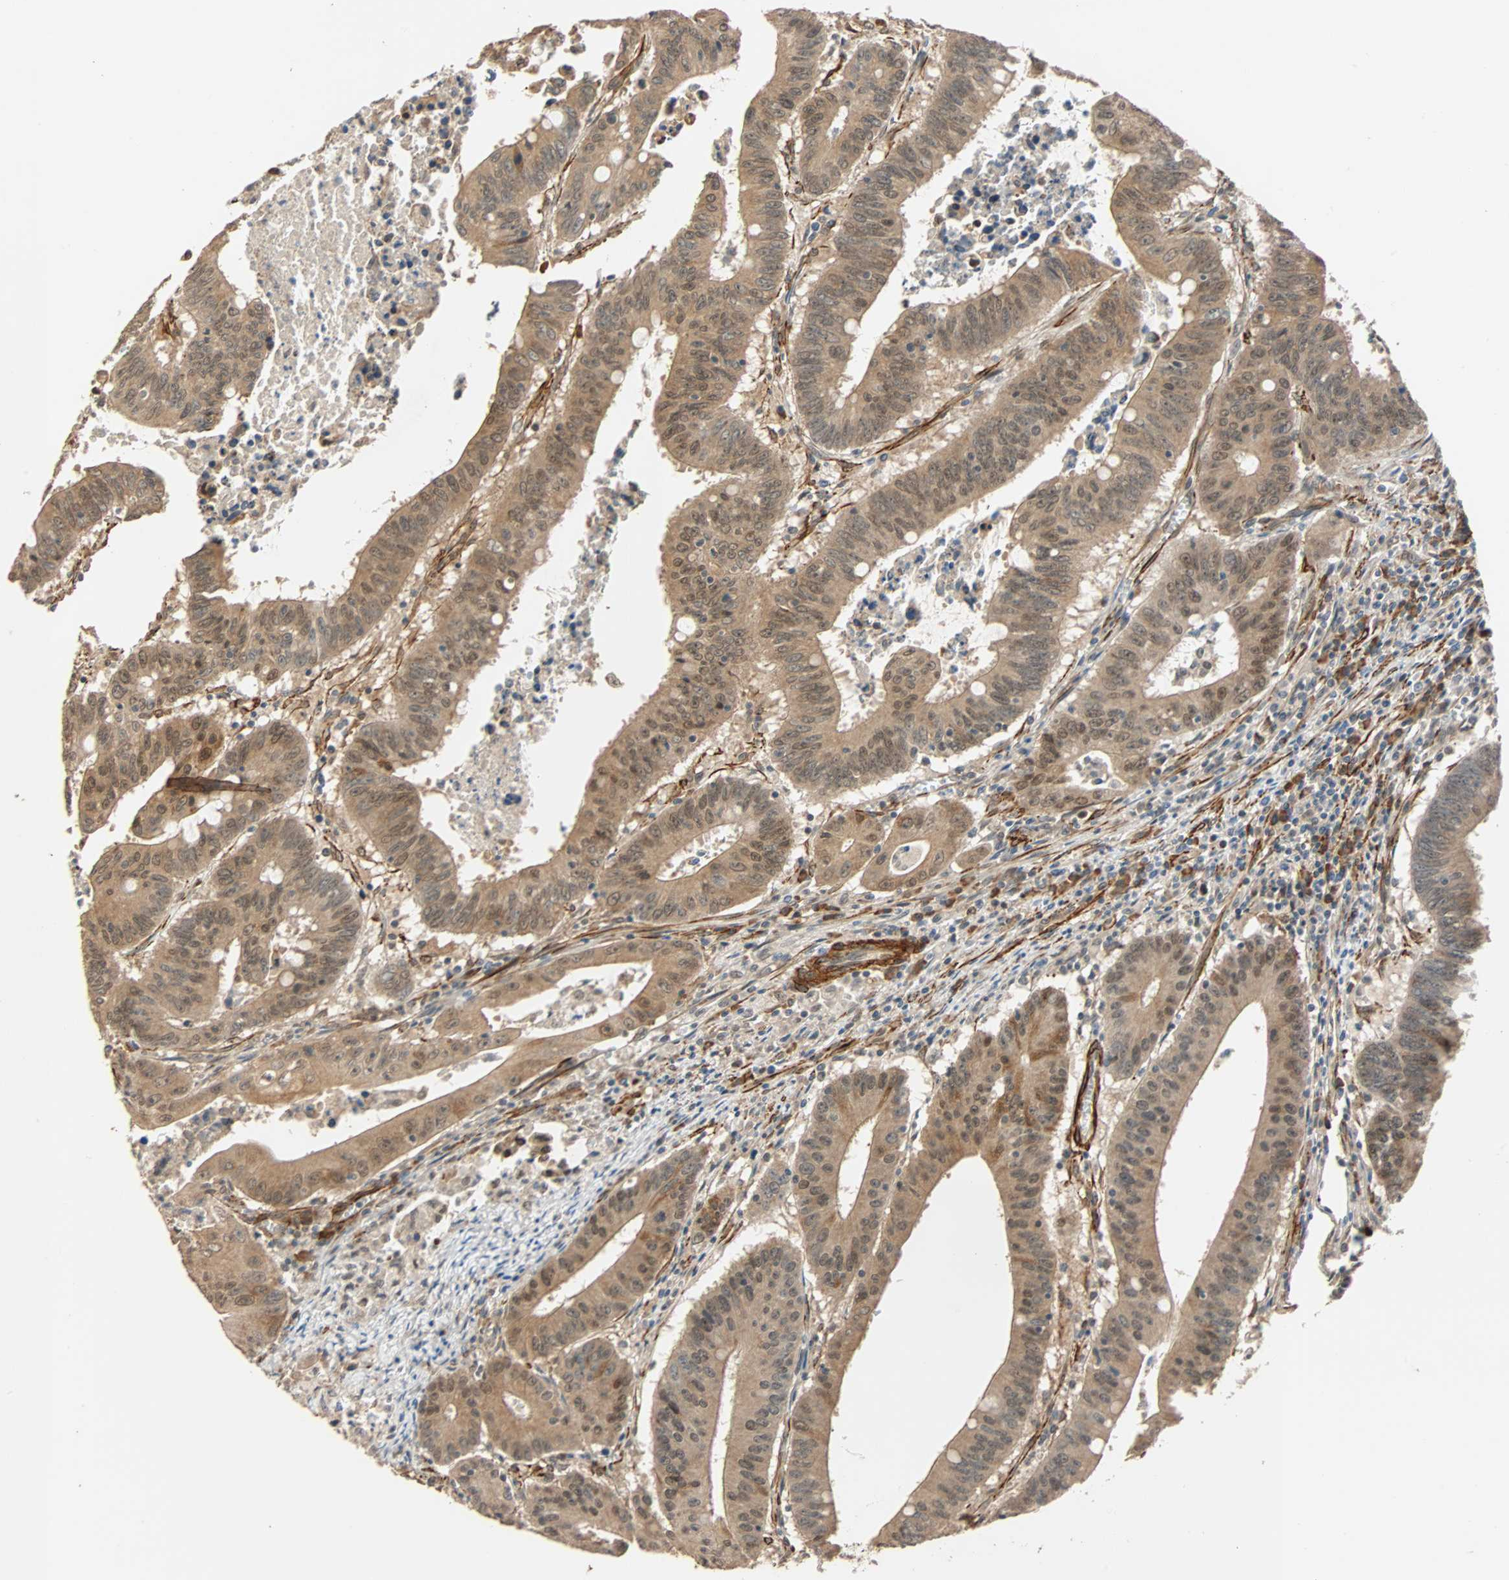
{"staining": {"intensity": "moderate", "quantity": ">75%", "location": "cytoplasmic/membranous,nuclear"}, "tissue": "colorectal cancer", "cell_type": "Tumor cells", "image_type": "cancer", "snomed": [{"axis": "morphology", "description": "Adenocarcinoma, NOS"}, {"axis": "topography", "description": "Colon"}], "caption": "The photomicrograph exhibits a brown stain indicating the presence of a protein in the cytoplasmic/membranous and nuclear of tumor cells in adenocarcinoma (colorectal).", "gene": "QSER1", "patient": {"sex": "male", "age": 45}}